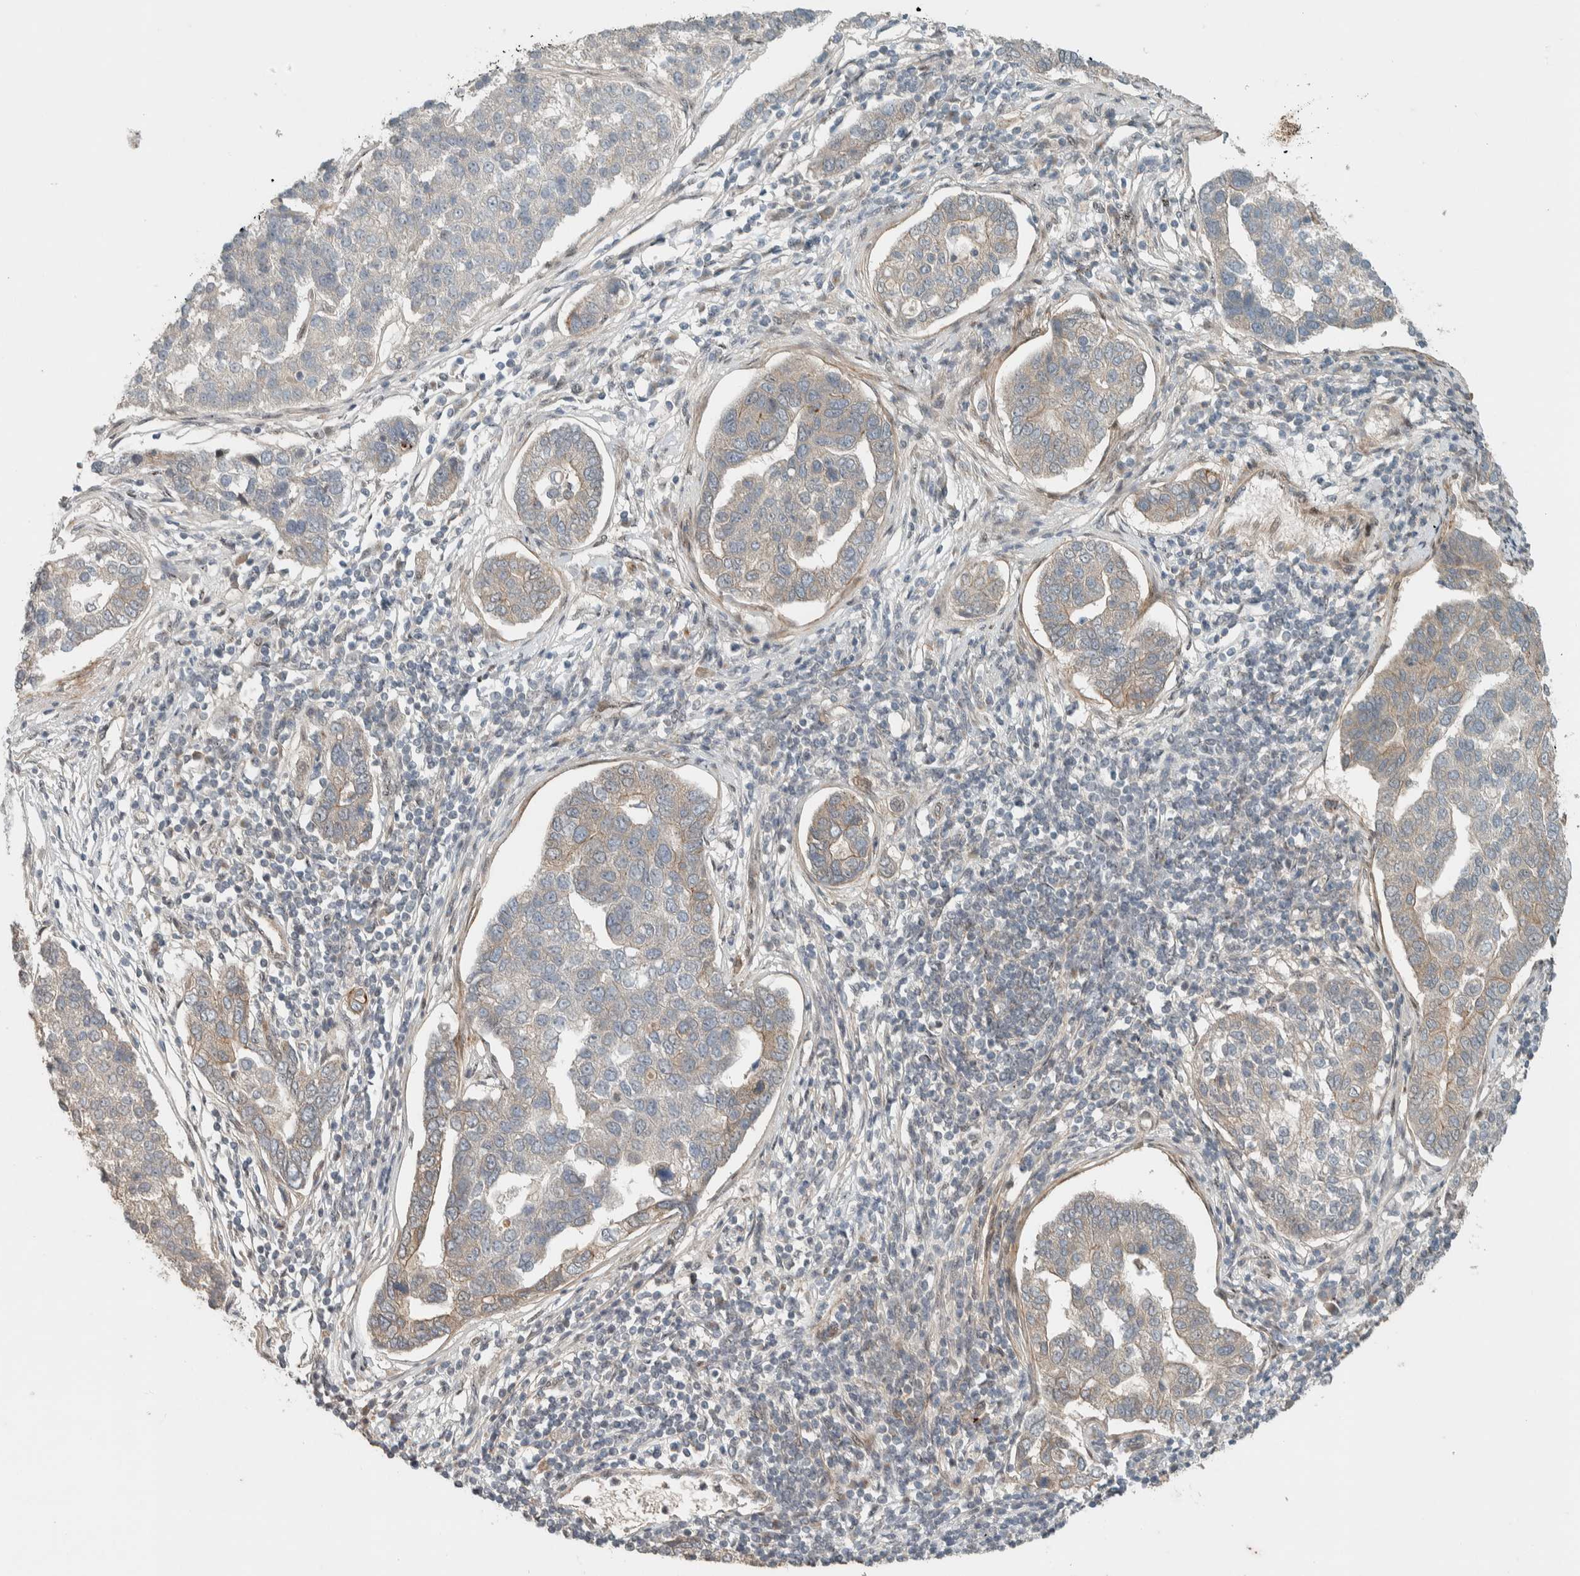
{"staining": {"intensity": "weak", "quantity": "<25%", "location": "cytoplasmic/membranous"}, "tissue": "pancreatic cancer", "cell_type": "Tumor cells", "image_type": "cancer", "snomed": [{"axis": "morphology", "description": "Adenocarcinoma, NOS"}, {"axis": "topography", "description": "Pancreas"}], "caption": "DAB immunohistochemical staining of pancreatic cancer (adenocarcinoma) displays no significant expression in tumor cells.", "gene": "STXBP4", "patient": {"sex": "female", "age": 61}}